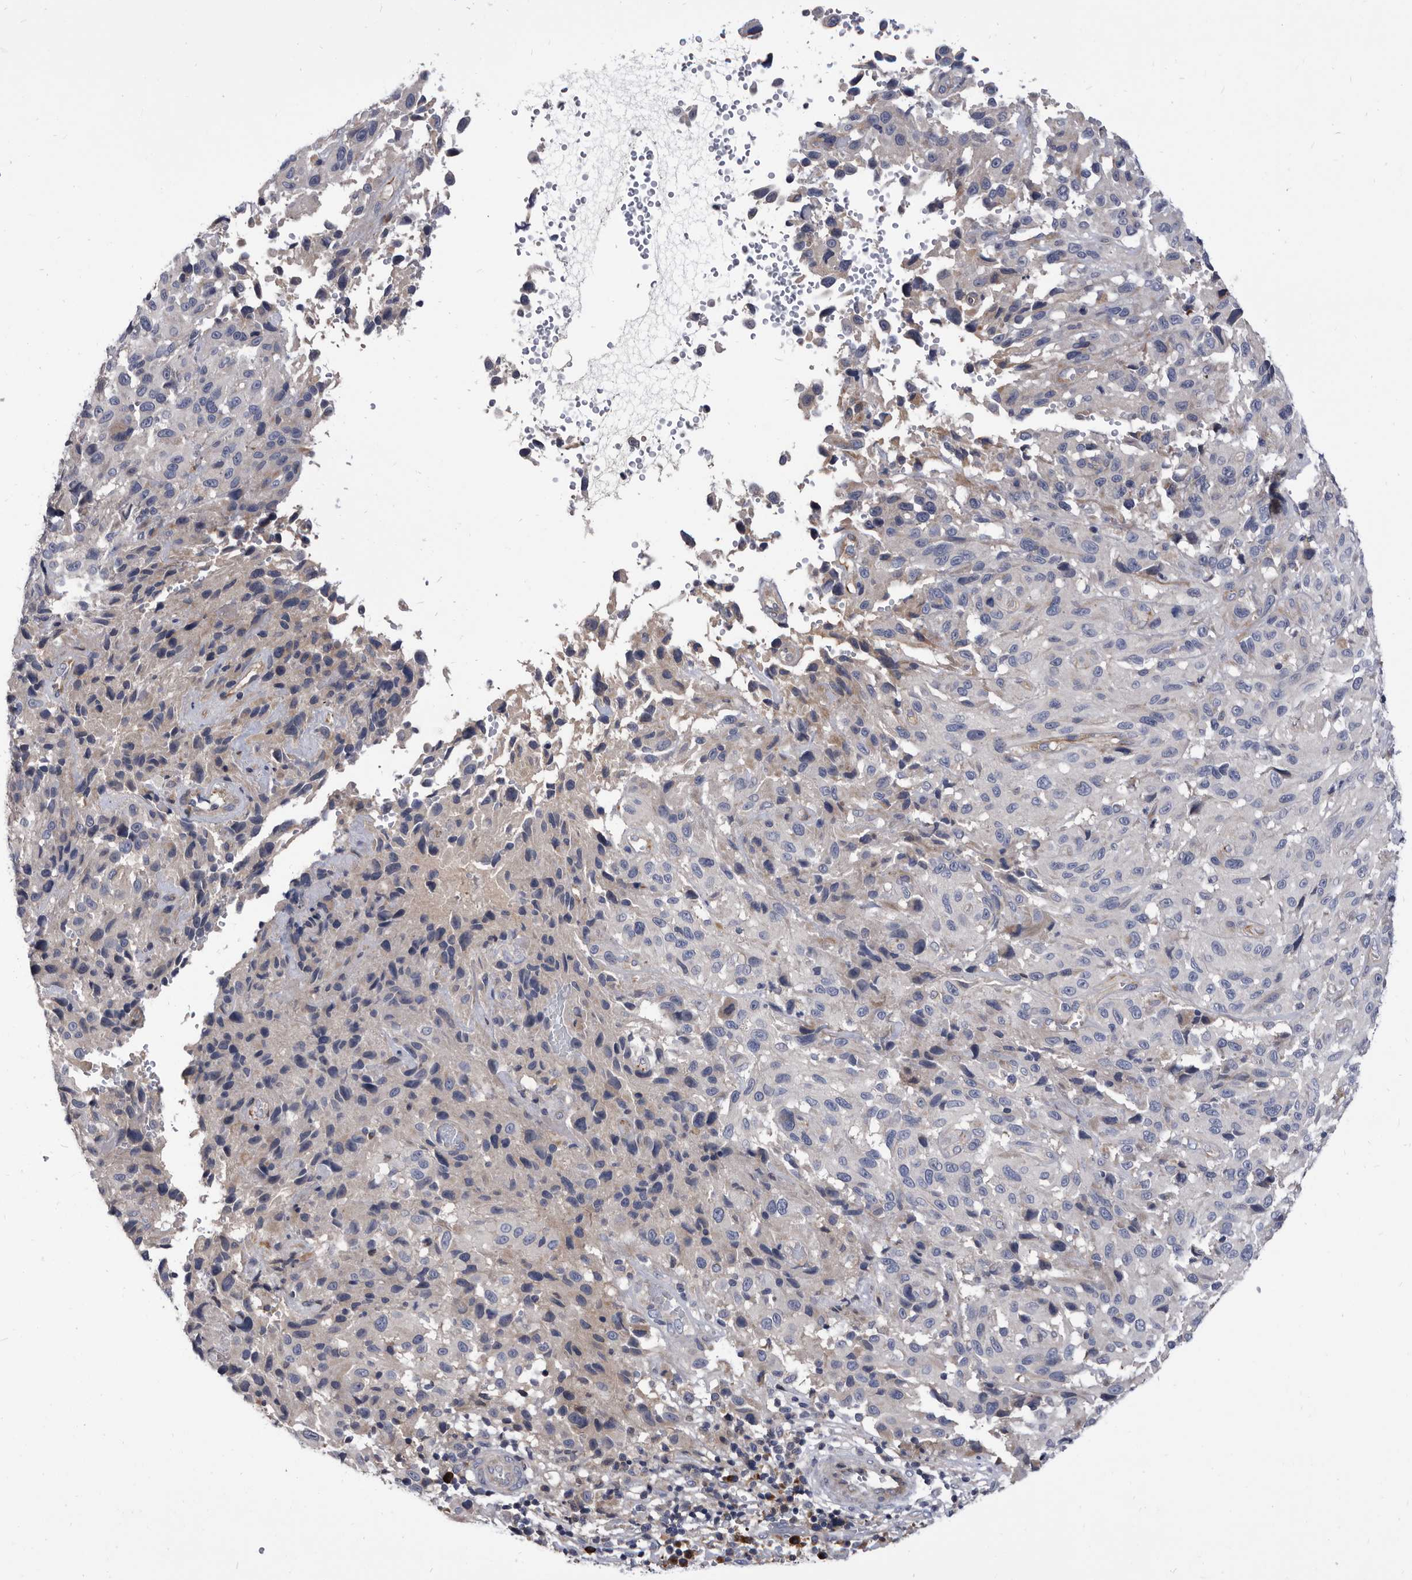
{"staining": {"intensity": "negative", "quantity": "none", "location": "none"}, "tissue": "melanoma", "cell_type": "Tumor cells", "image_type": "cancer", "snomed": [{"axis": "morphology", "description": "Malignant melanoma, NOS"}, {"axis": "topography", "description": "Skin"}], "caption": "DAB (3,3'-diaminobenzidine) immunohistochemical staining of human melanoma reveals no significant expression in tumor cells.", "gene": "DTNBP1", "patient": {"sex": "male", "age": 66}}